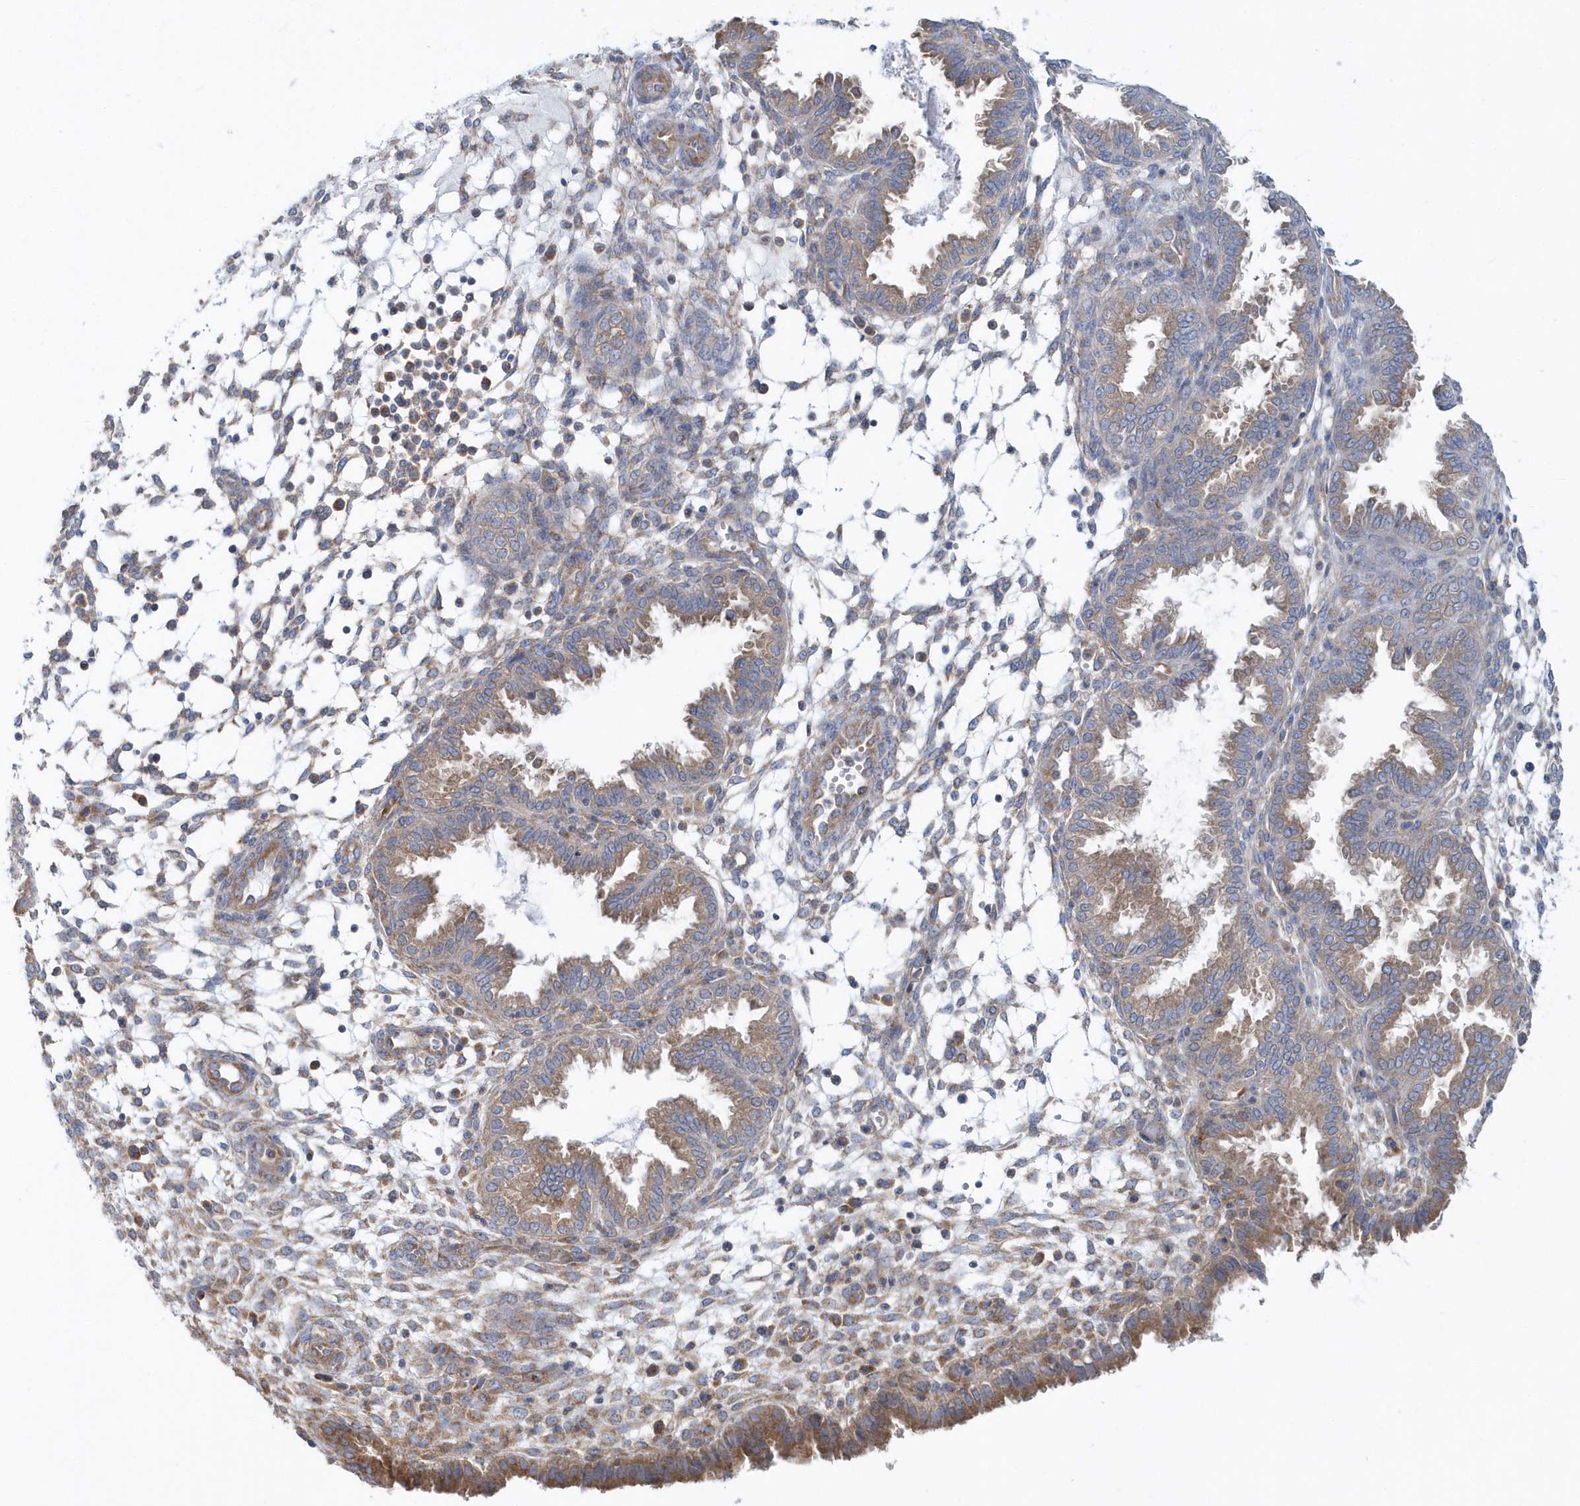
{"staining": {"intensity": "negative", "quantity": "none", "location": "none"}, "tissue": "endometrium", "cell_type": "Cells in endometrial stroma", "image_type": "normal", "snomed": [{"axis": "morphology", "description": "Normal tissue, NOS"}, {"axis": "topography", "description": "Endometrium"}], "caption": "Immunohistochemistry (IHC) of unremarkable endometrium demonstrates no staining in cells in endometrial stroma. (Immunohistochemistry, brightfield microscopy, high magnification).", "gene": "EIF3C", "patient": {"sex": "female", "age": 33}}